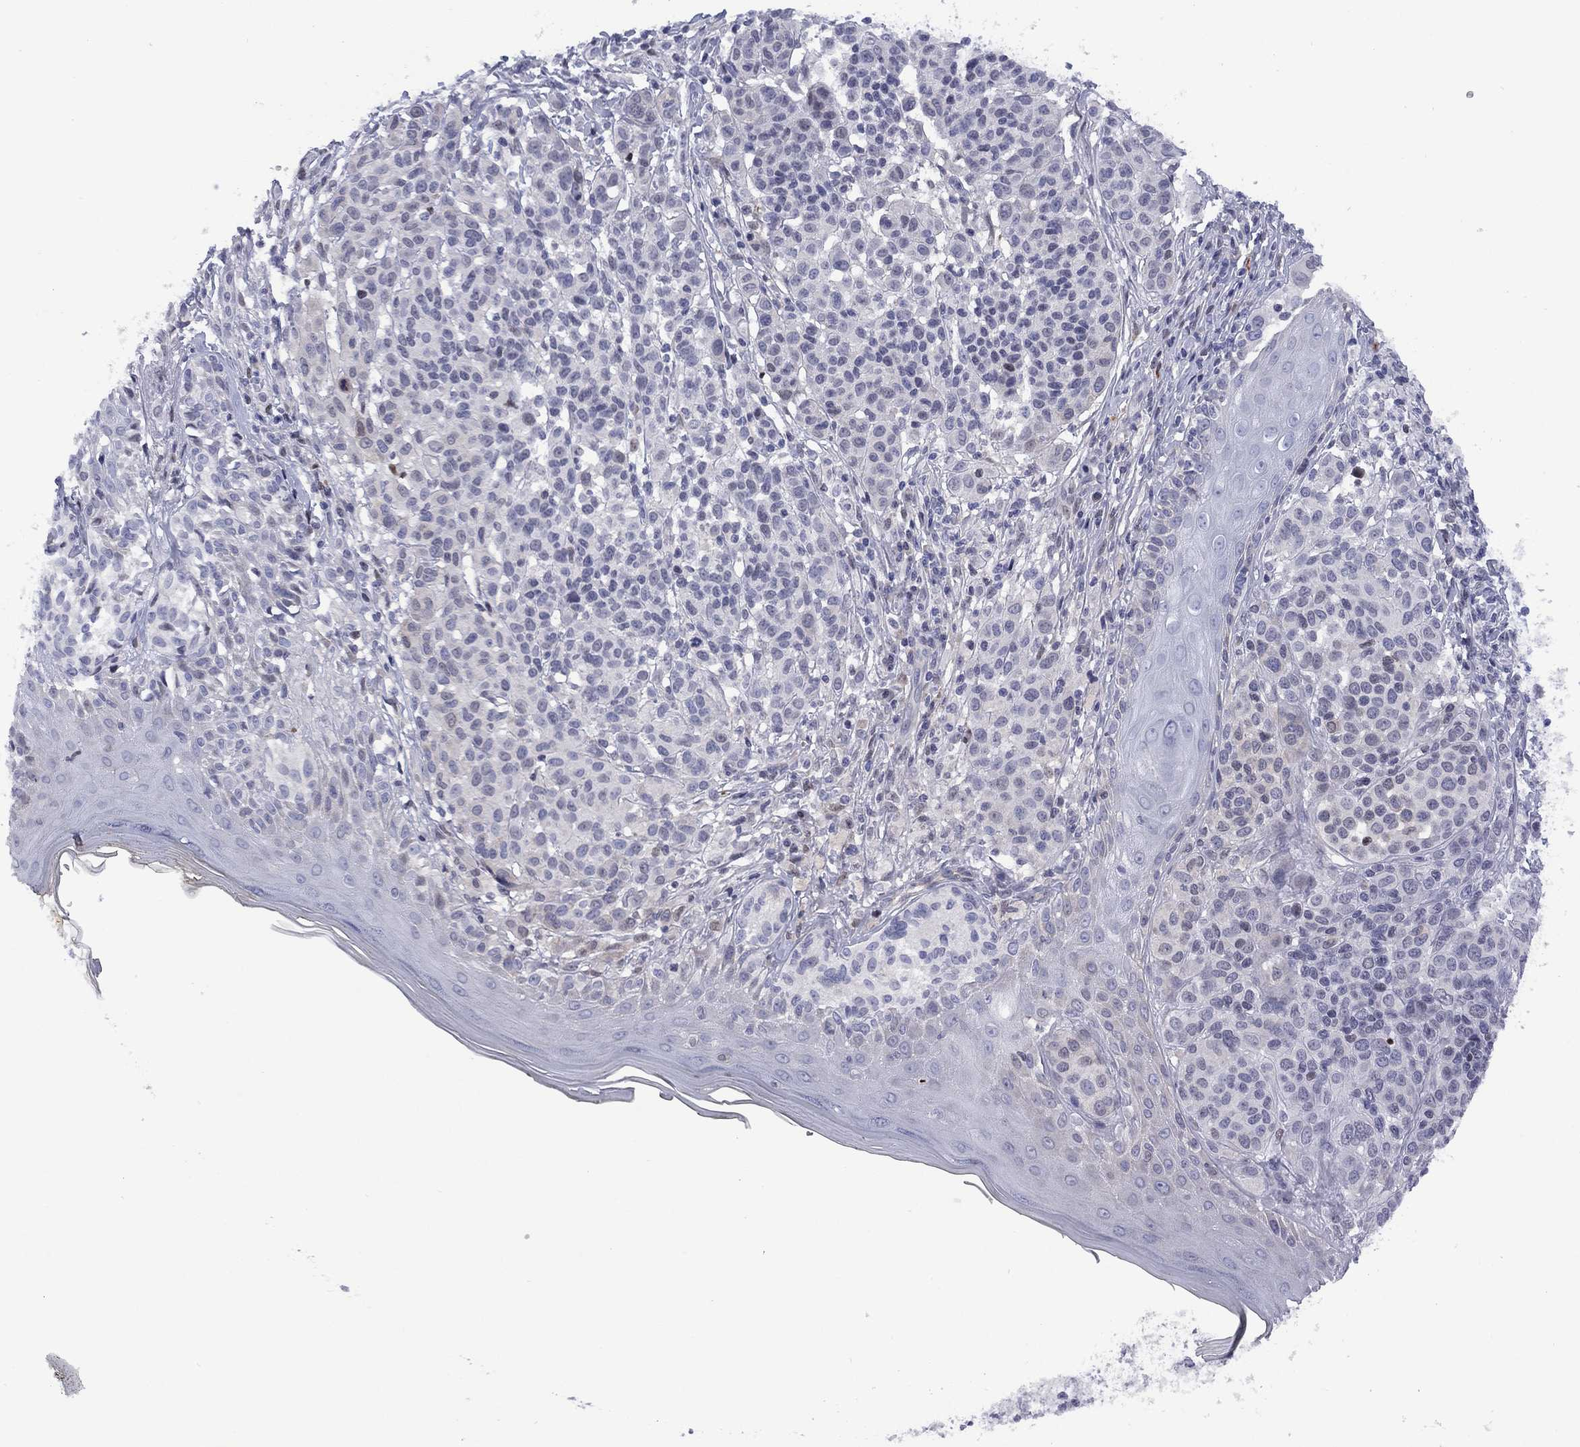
{"staining": {"intensity": "negative", "quantity": "none", "location": "none"}, "tissue": "melanoma", "cell_type": "Tumor cells", "image_type": "cancer", "snomed": [{"axis": "morphology", "description": "Malignant melanoma, NOS"}, {"axis": "topography", "description": "Skin"}], "caption": "DAB (3,3'-diaminobenzidine) immunohistochemical staining of melanoma reveals no significant expression in tumor cells.", "gene": "SLC4A4", "patient": {"sex": "male", "age": 79}}